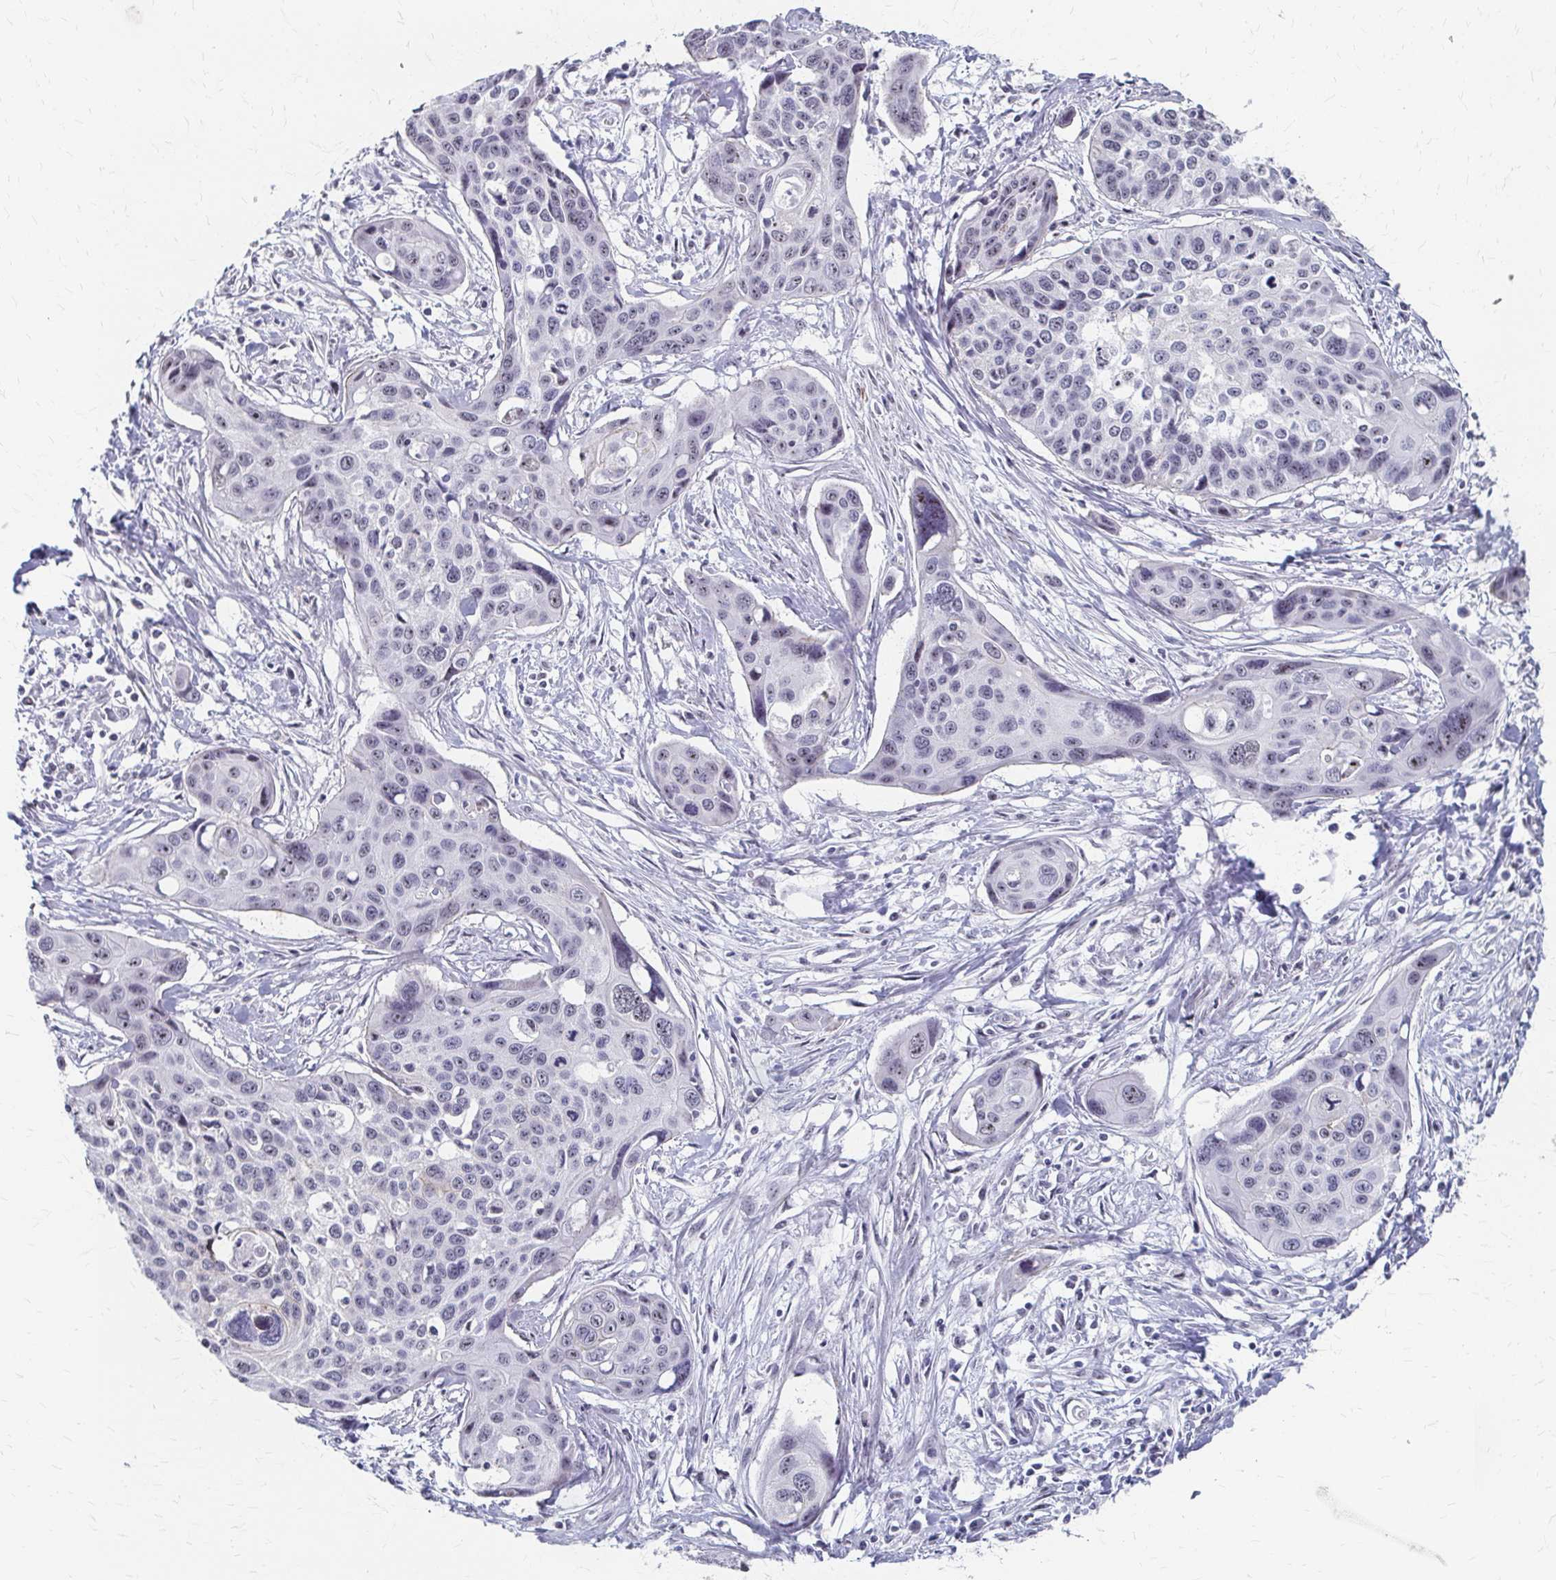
{"staining": {"intensity": "negative", "quantity": "none", "location": "none"}, "tissue": "cervical cancer", "cell_type": "Tumor cells", "image_type": "cancer", "snomed": [{"axis": "morphology", "description": "Squamous cell carcinoma, NOS"}, {"axis": "topography", "description": "Cervix"}], "caption": "The histopathology image exhibits no significant positivity in tumor cells of cervical cancer.", "gene": "PES1", "patient": {"sex": "female", "age": 31}}